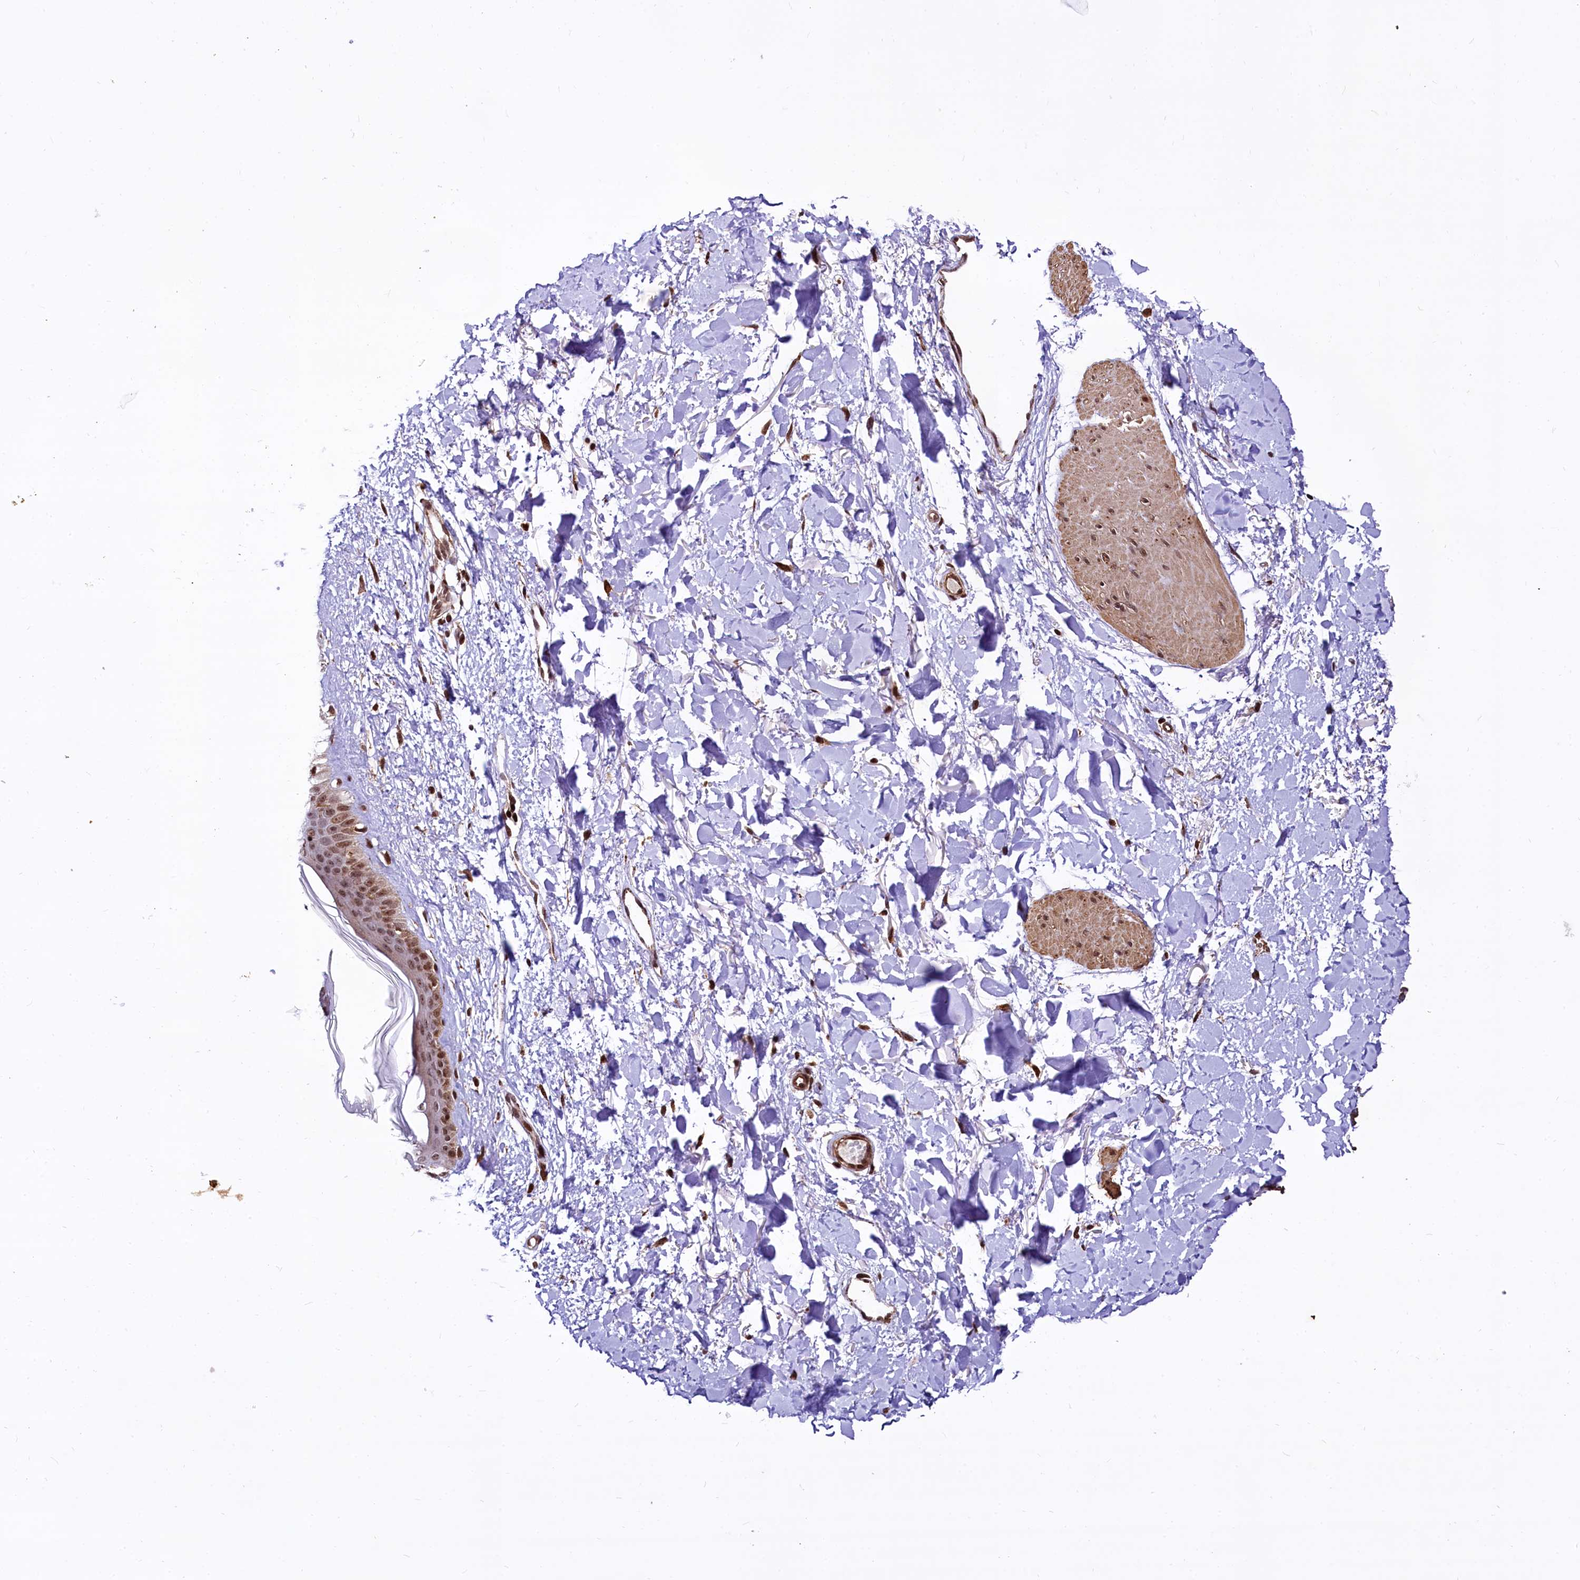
{"staining": {"intensity": "moderate", "quantity": ">75%", "location": "cytoplasmic/membranous,nuclear"}, "tissue": "skin", "cell_type": "Fibroblasts", "image_type": "normal", "snomed": [{"axis": "morphology", "description": "Normal tissue, NOS"}, {"axis": "topography", "description": "Skin"}], "caption": "A histopathology image showing moderate cytoplasmic/membranous,nuclear staining in approximately >75% of fibroblasts in unremarkable skin, as visualized by brown immunohistochemical staining.", "gene": "PDS5B", "patient": {"sex": "female", "age": 58}}